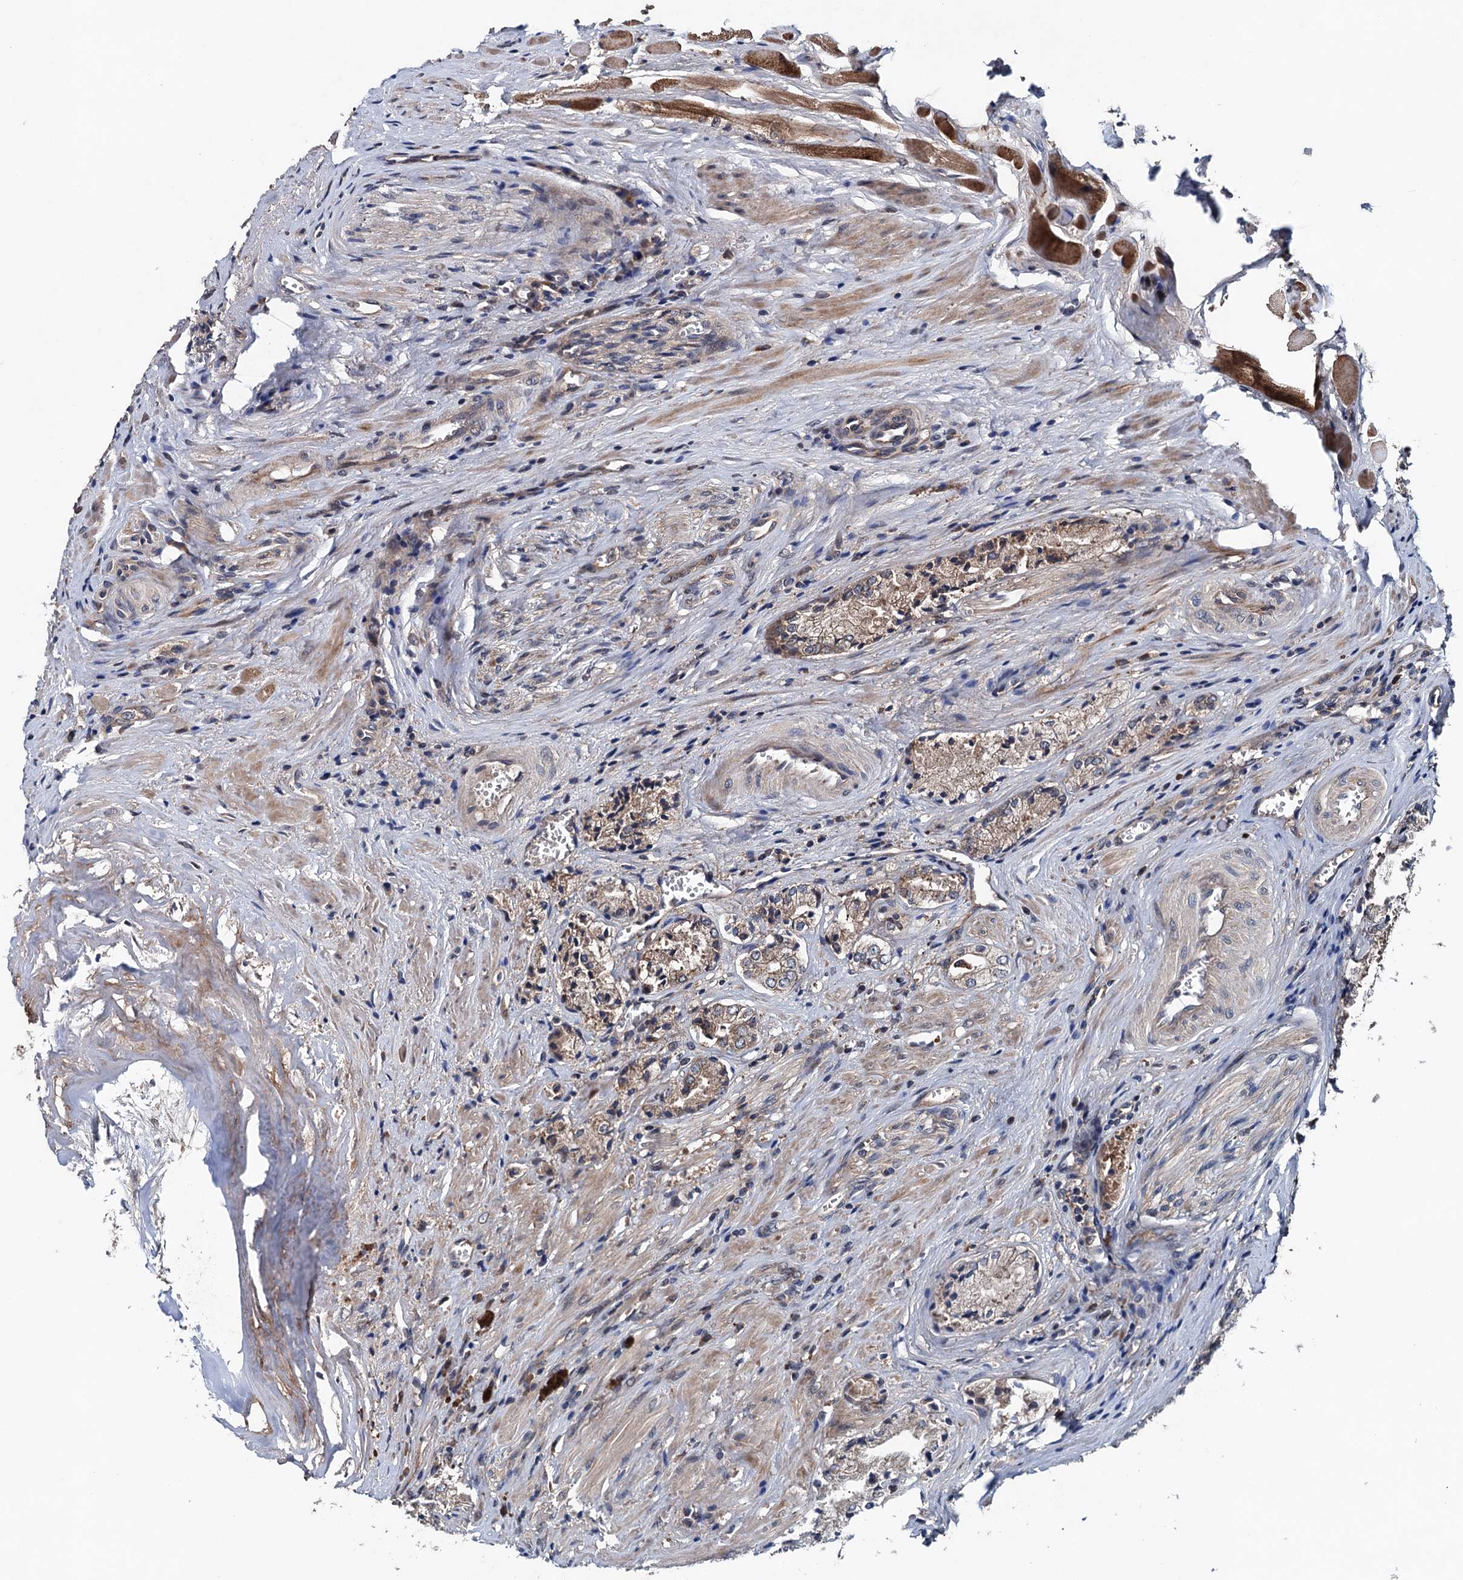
{"staining": {"intensity": "weak", "quantity": ">75%", "location": "cytoplasmic/membranous"}, "tissue": "prostate cancer", "cell_type": "Tumor cells", "image_type": "cancer", "snomed": [{"axis": "morphology", "description": "Adenocarcinoma, Low grade"}, {"axis": "topography", "description": "Prostate"}], "caption": "Prostate adenocarcinoma (low-grade) stained with immunohistochemistry (IHC) reveals weak cytoplasmic/membranous positivity in about >75% of tumor cells. (DAB (3,3'-diaminobenzidine) IHC, brown staining for protein, blue staining for nuclei).", "gene": "BLTP3B", "patient": {"sex": "male", "age": 60}}